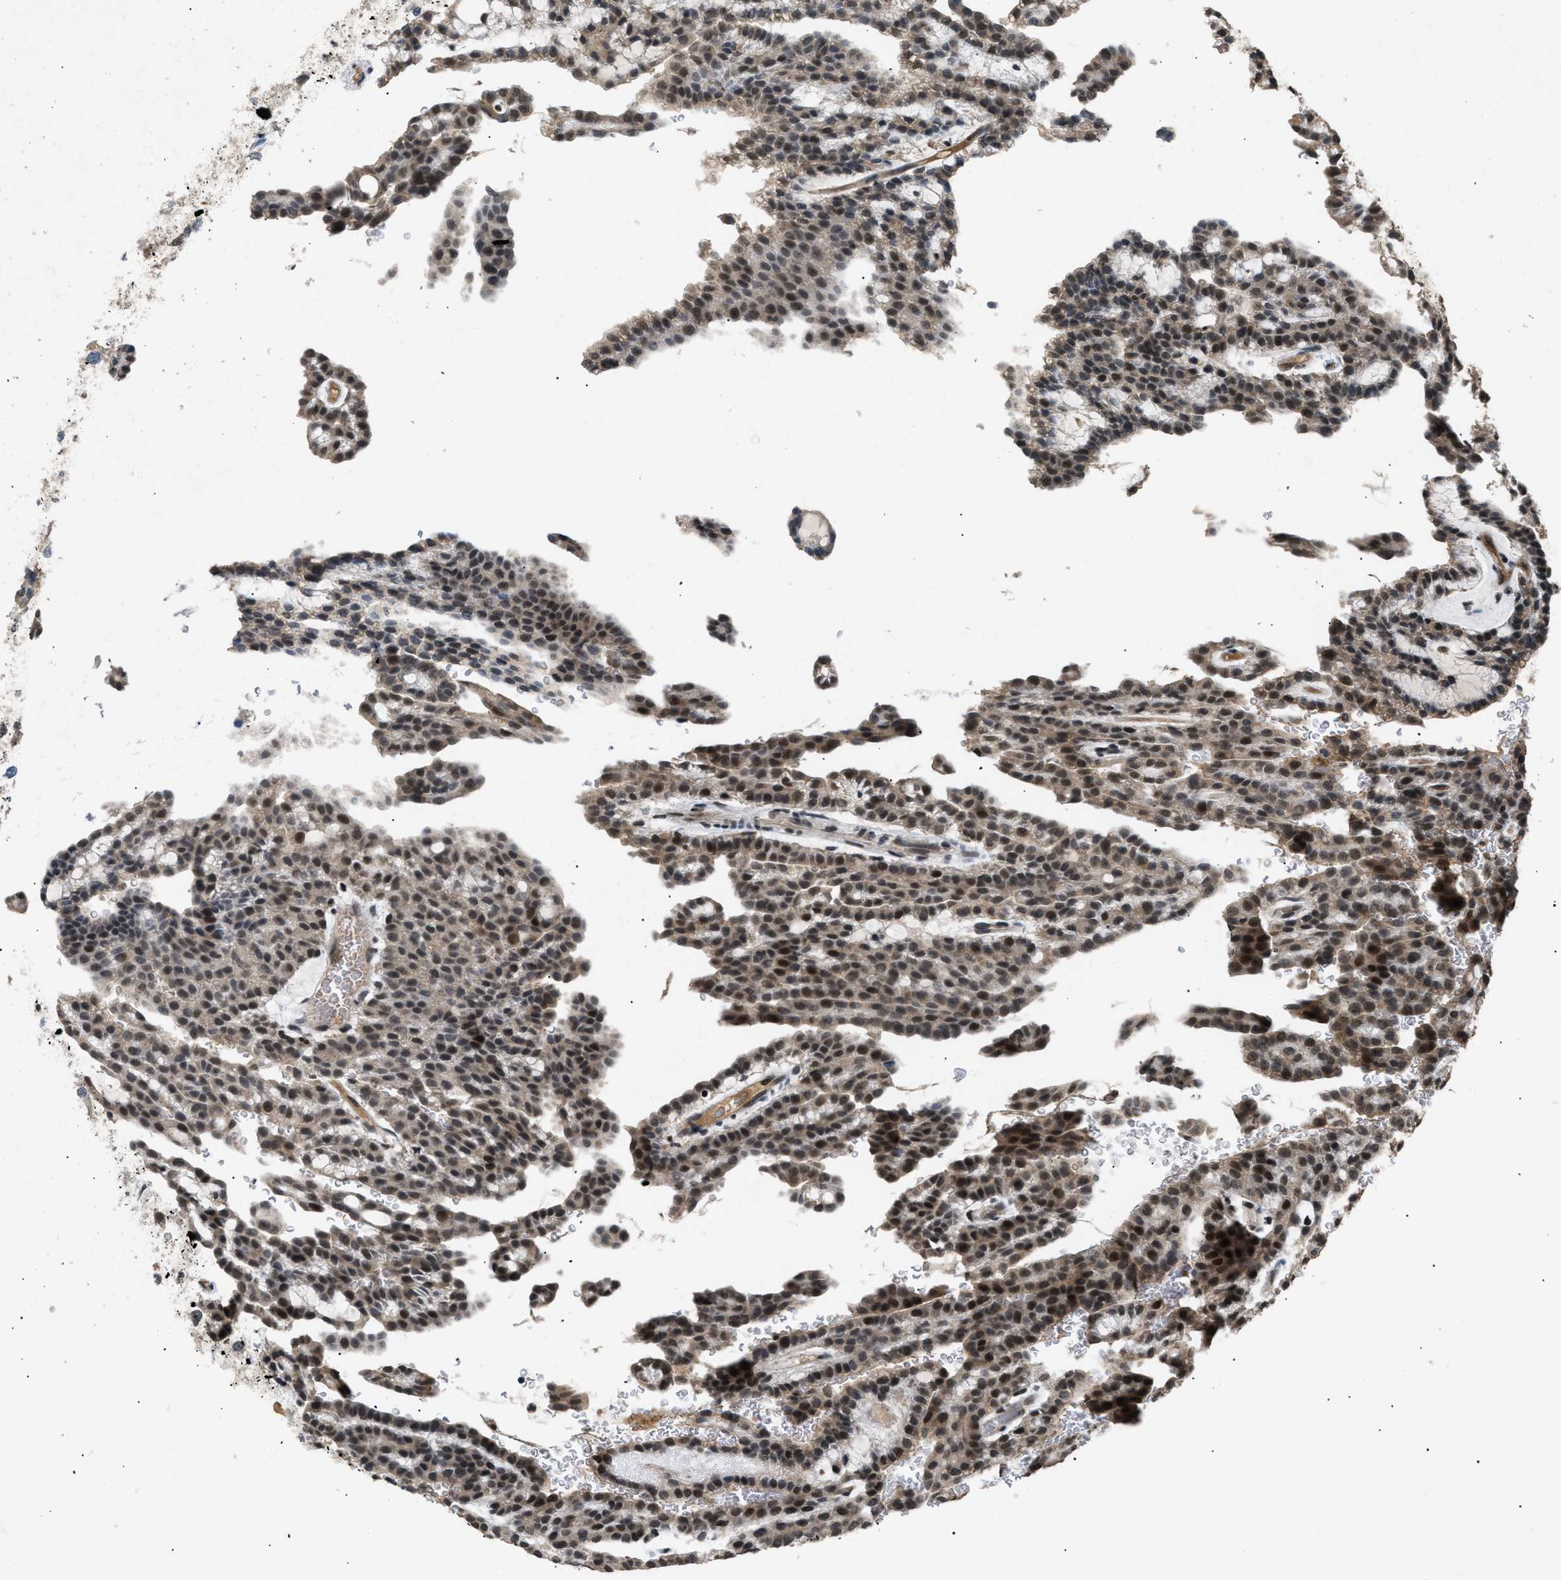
{"staining": {"intensity": "strong", "quantity": ">75%", "location": "nuclear"}, "tissue": "renal cancer", "cell_type": "Tumor cells", "image_type": "cancer", "snomed": [{"axis": "morphology", "description": "Adenocarcinoma, NOS"}, {"axis": "topography", "description": "Kidney"}], "caption": "This micrograph shows immunohistochemistry (IHC) staining of renal adenocarcinoma, with high strong nuclear staining in about >75% of tumor cells.", "gene": "RBM5", "patient": {"sex": "male", "age": 63}}